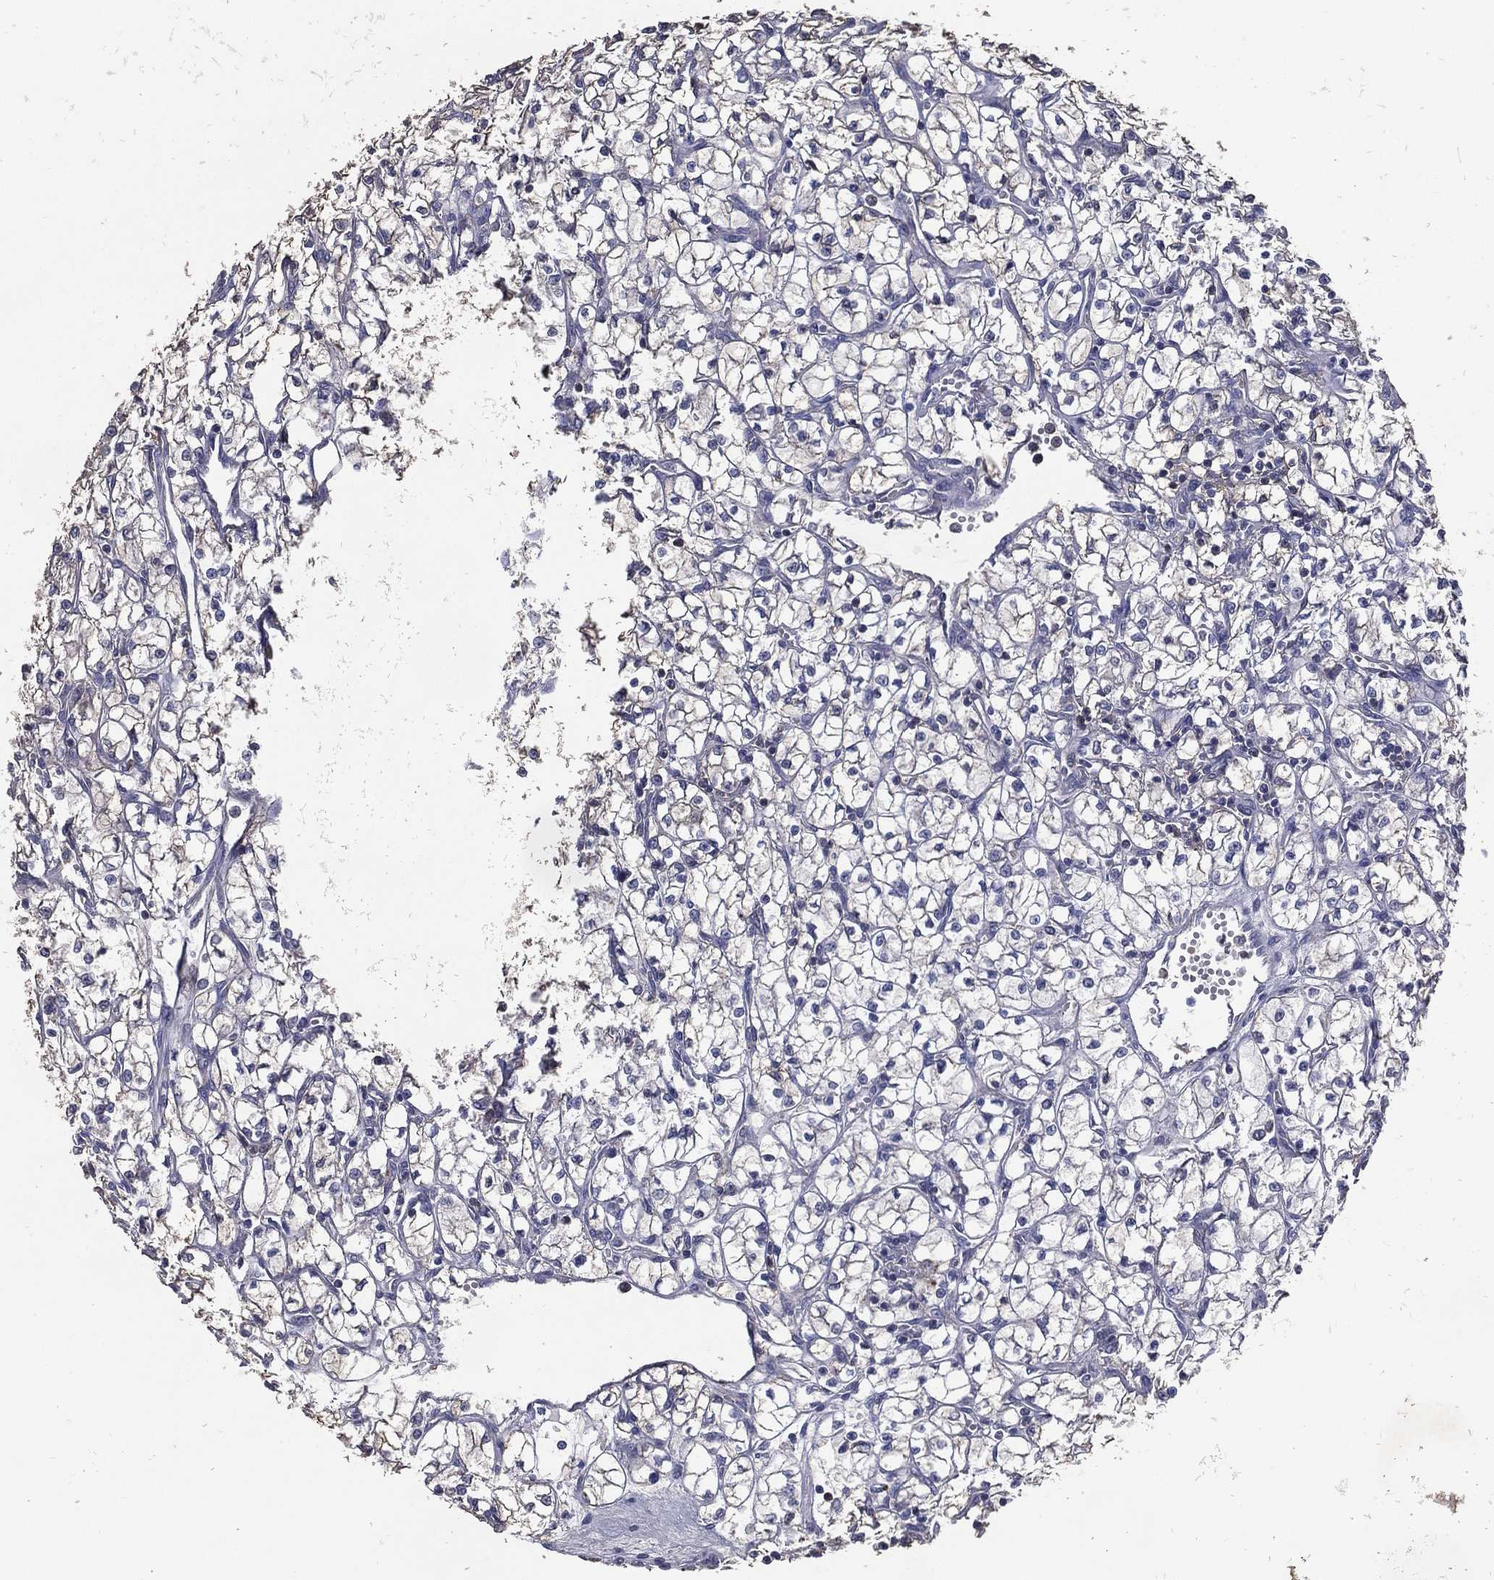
{"staining": {"intensity": "negative", "quantity": "none", "location": "none"}, "tissue": "renal cancer", "cell_type": "Tumor cells", "image_type": "cancer", "snomed": [{"axis": "morphology", "description": "Adenocarcinoma, NOS"}, {"axis": "topography", "description": "Kidney"}], "caption": "This is an IHC micrograph of human renal cancer (adenocarcinoma). There is no positivity in tumor cells.", "gene": "SERPINB2", "patient": {"sex": "female", "age": 64}}